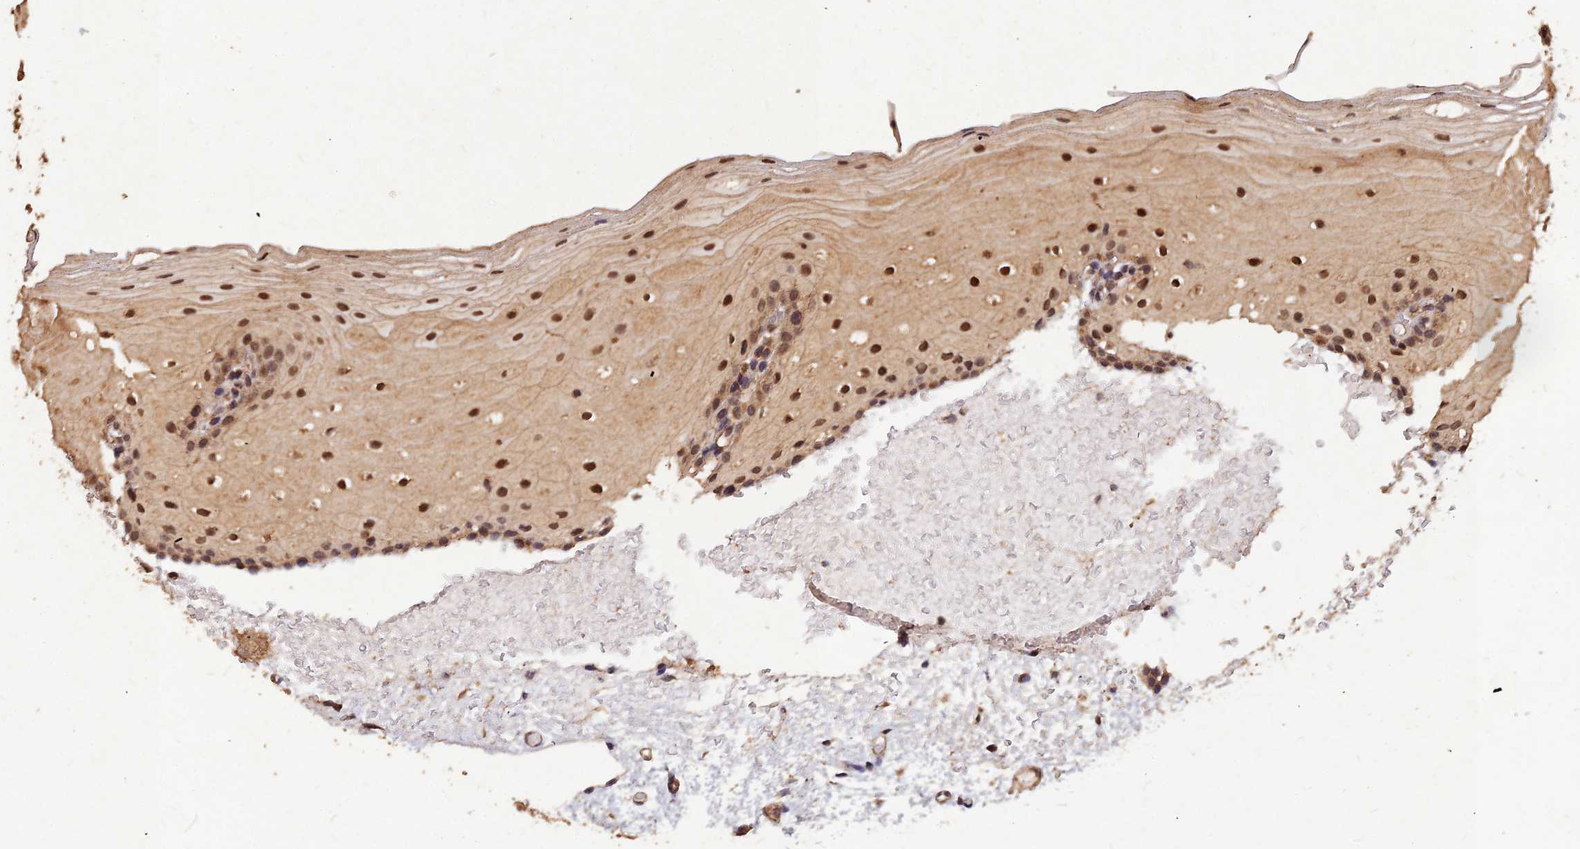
{"staining": {"intensity": "strong", "quantity": "25%-75%", "location": "cytoplasmic/membranous,nuclear"}, "tissue": "oral mucosa", "cell_type": "Squamous epithelial cells", "image_type": "normal", "snomed": [{"axis": "morphology", "description": "Normal tissue, NOS"}, {"axis": "topography", "description": "Oral tissue"}], "caption": "Immunohistochemical staining of benign oral mucosa displays high levels of strong cytoplasmic/membranous,nuclear positivity in about 25%-75% of squamous epithelial cells.", "gene": "SYMPK", "patient": {"sex": "female", "age": 70}}